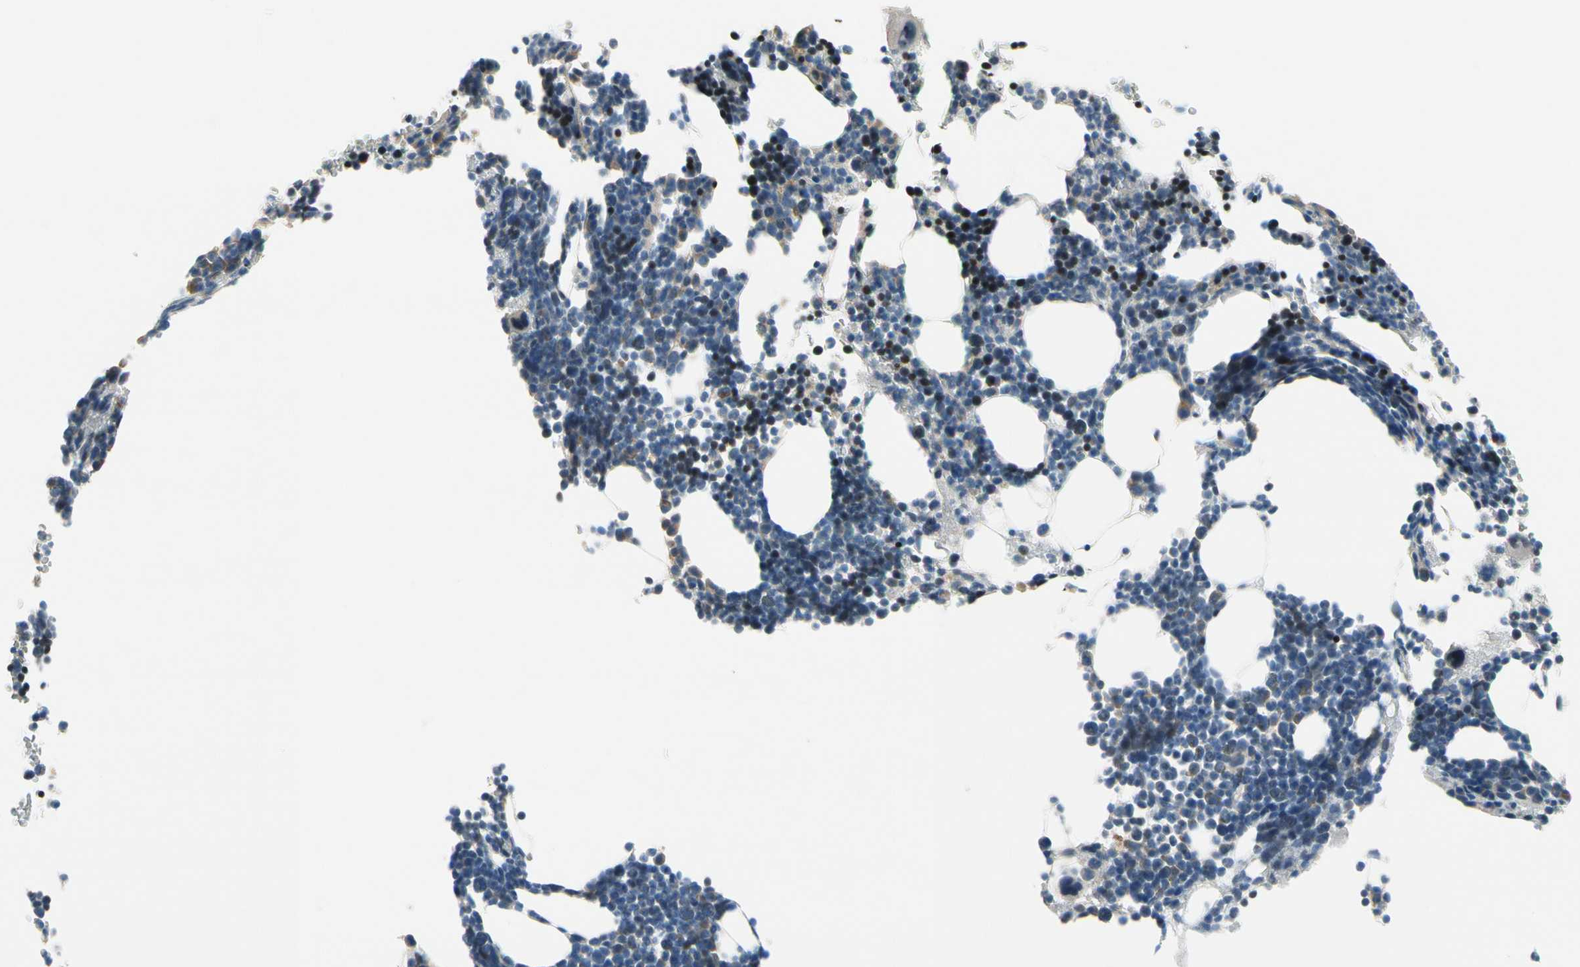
{"staining": {"intensity": "strong", "quantity": "25%-75%", "location": "nuclear"}, "tissue": "bone marrow", "cell_type": "Hematopoietic cells", "image_type": "normal", "snomed": [{"axis": "morphology", "description": "Normal tissue, NOS"}, {"axis": "topography", "description": "Bone marrow"}], "caption": "Protein positivity by immunohistochemistry shows strong nuclear staining in about 25%-75% of hematopoietic cells in benign bone marrow.", "gene": "CFAP36", "patient": {"sex": "female", "age": 68}}